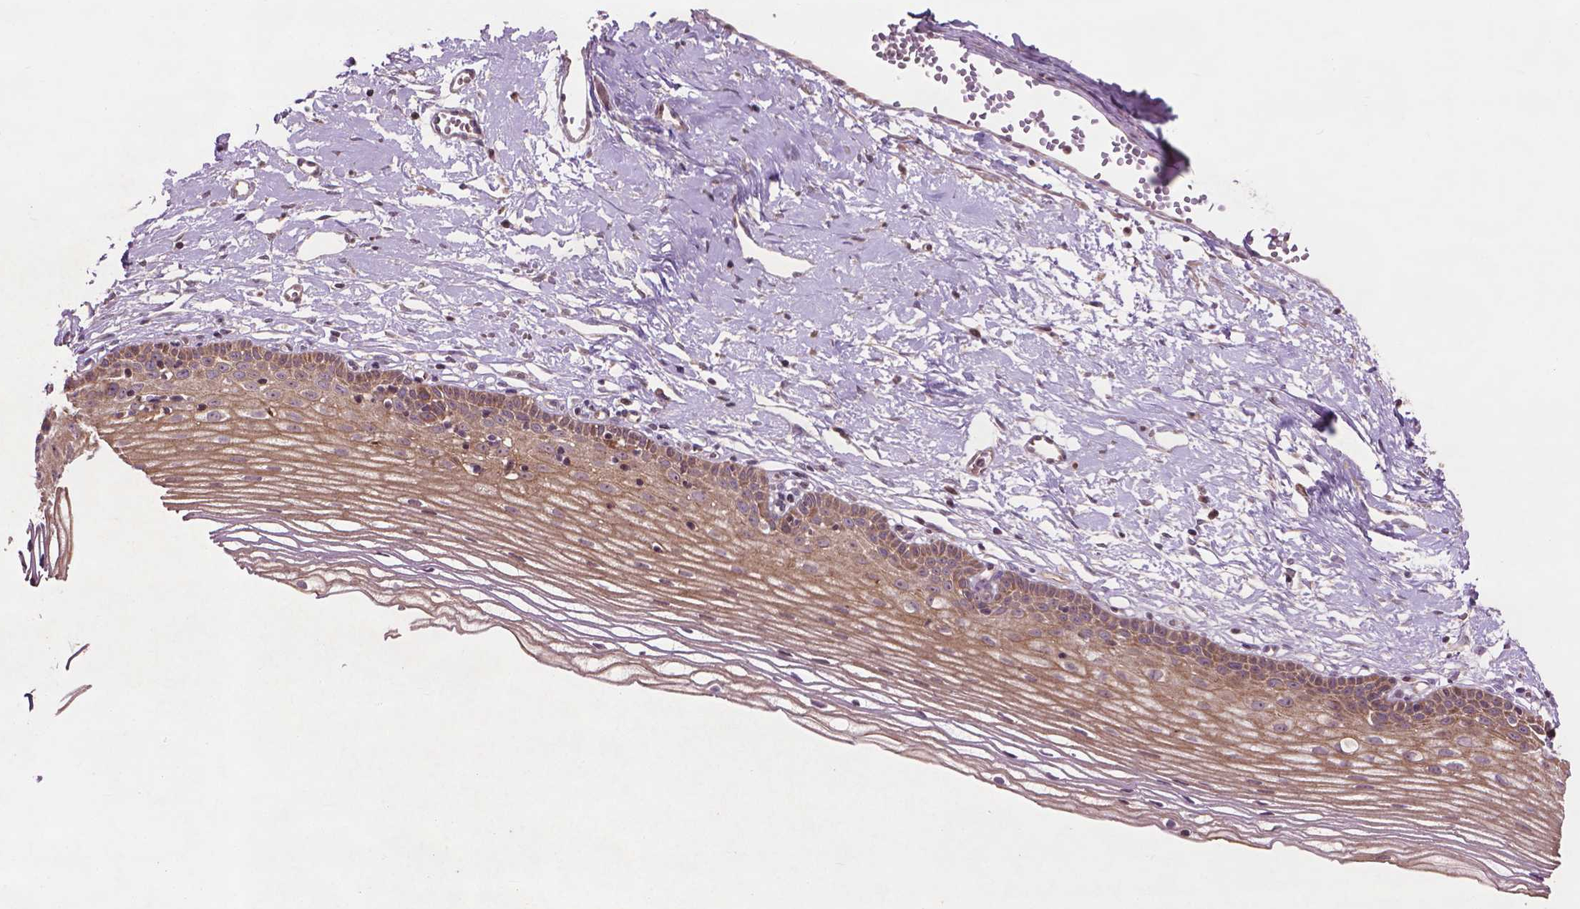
{"staining": {"intensity": "moderate", "quantity": ">75%", "location": "cytoplasmic/membranous"}, "tissue": "cervix", "cell_type": "Glandular cells", "image_type": "normal", "snomed": [{"axis": "morphology", "description": "Normal tissue, NOS"}, {"axis": "topography", "description": "Cervix"}], "caption": "This image shows unremarkable cervix stained with IHC to label a protein in brown. The cytoplasmic/membranous of glandular cells show moderate positivity for the protein. Nuclei are counter-stained blue.", "gene": "B3GALNT2", "patient": {"sex": "female", "age": 40}}